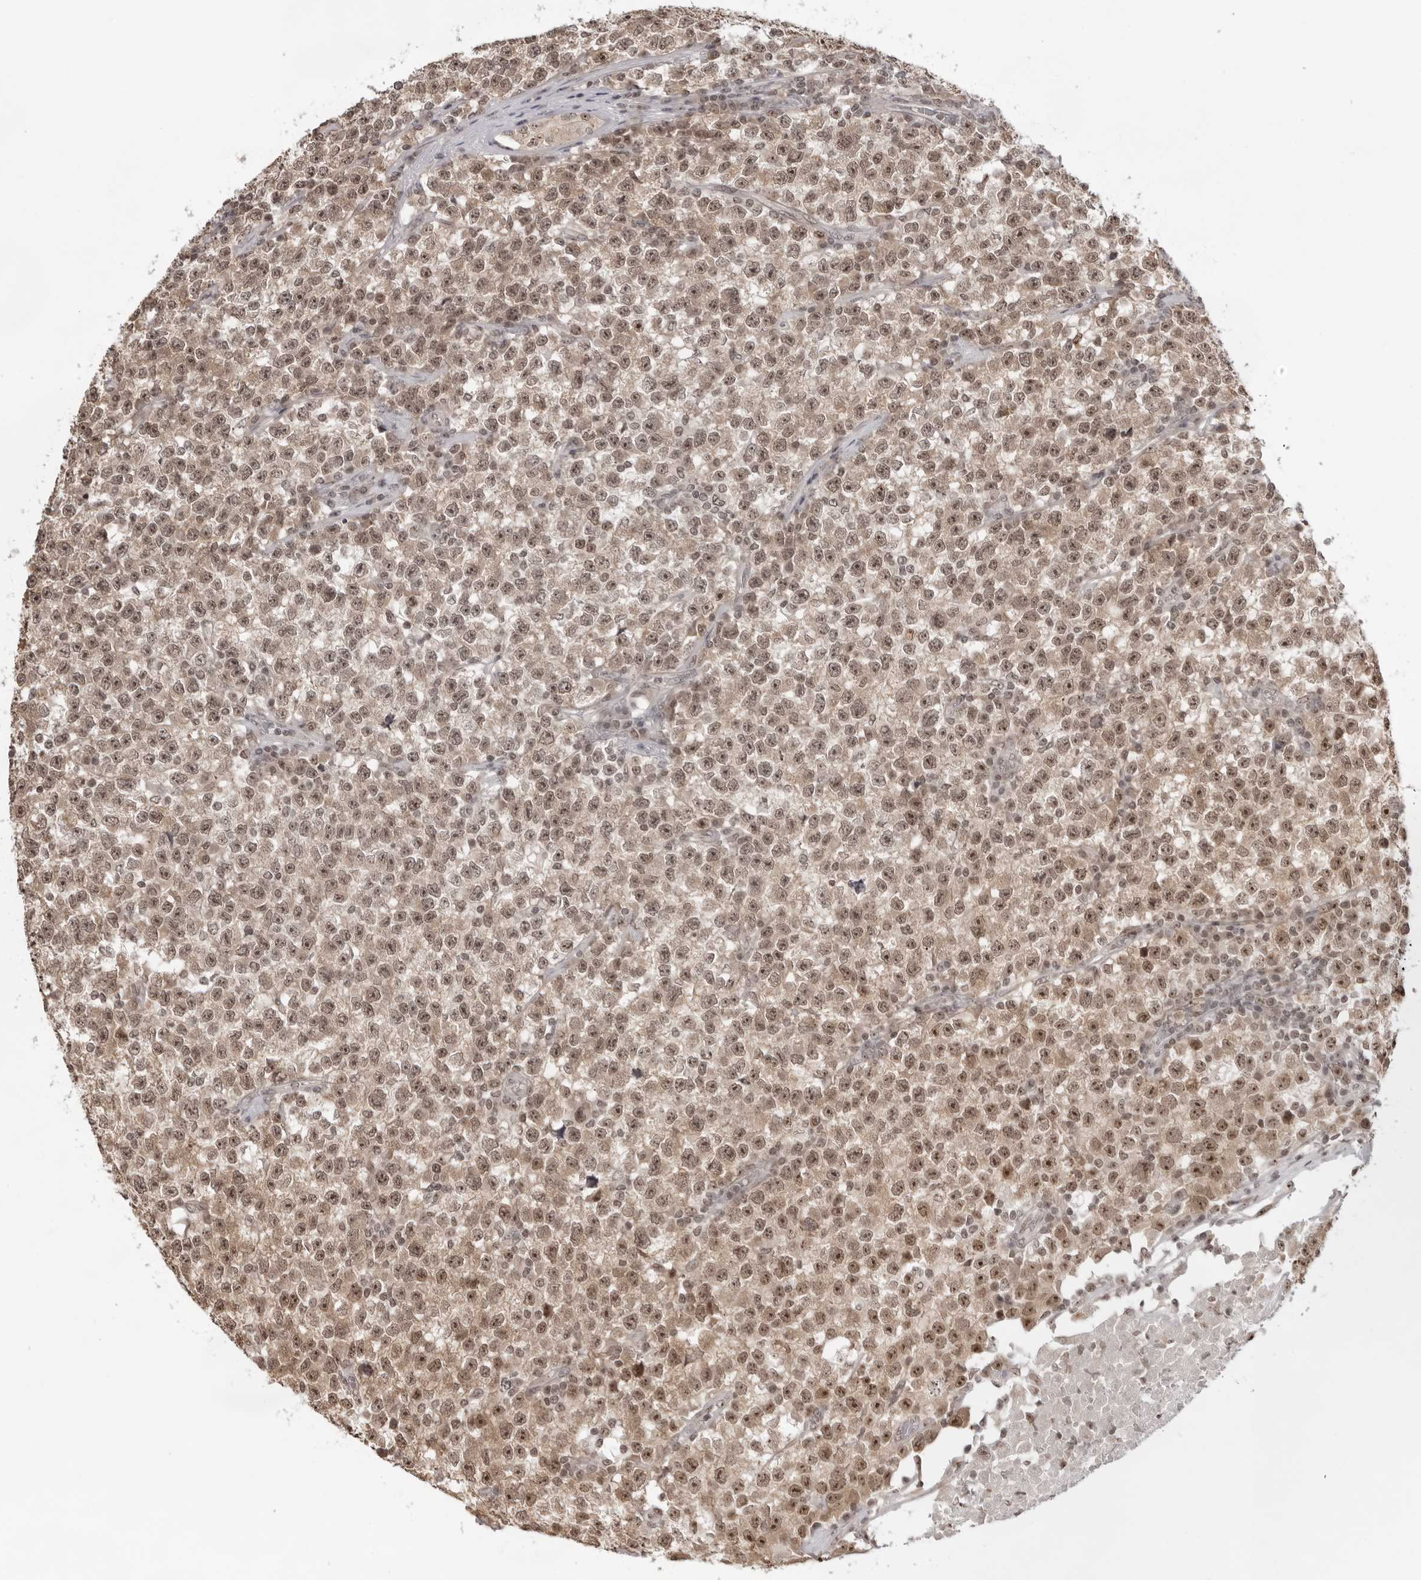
{"staining": {"intensity": "moderate", "quantity": ">75%", "location": "cytoplasmic/membranous,nuclear"}, "tissue": "testis cancer", "cell_type": "Tumor cells", "image_type": "cancer", "snomed": [{"axis": "morphology", "description": "Seminoma, NOS"}, {"axis": "topography", "description": "Testis"}], "caption": "Tumor cells display medium levels of moderate cytoplasmic/membranous and nuclear positivity in approximately >75% of cells in human testis cancer.", "gene": "EXOSC10", "patient": {"sex": "male", "age": 22}}